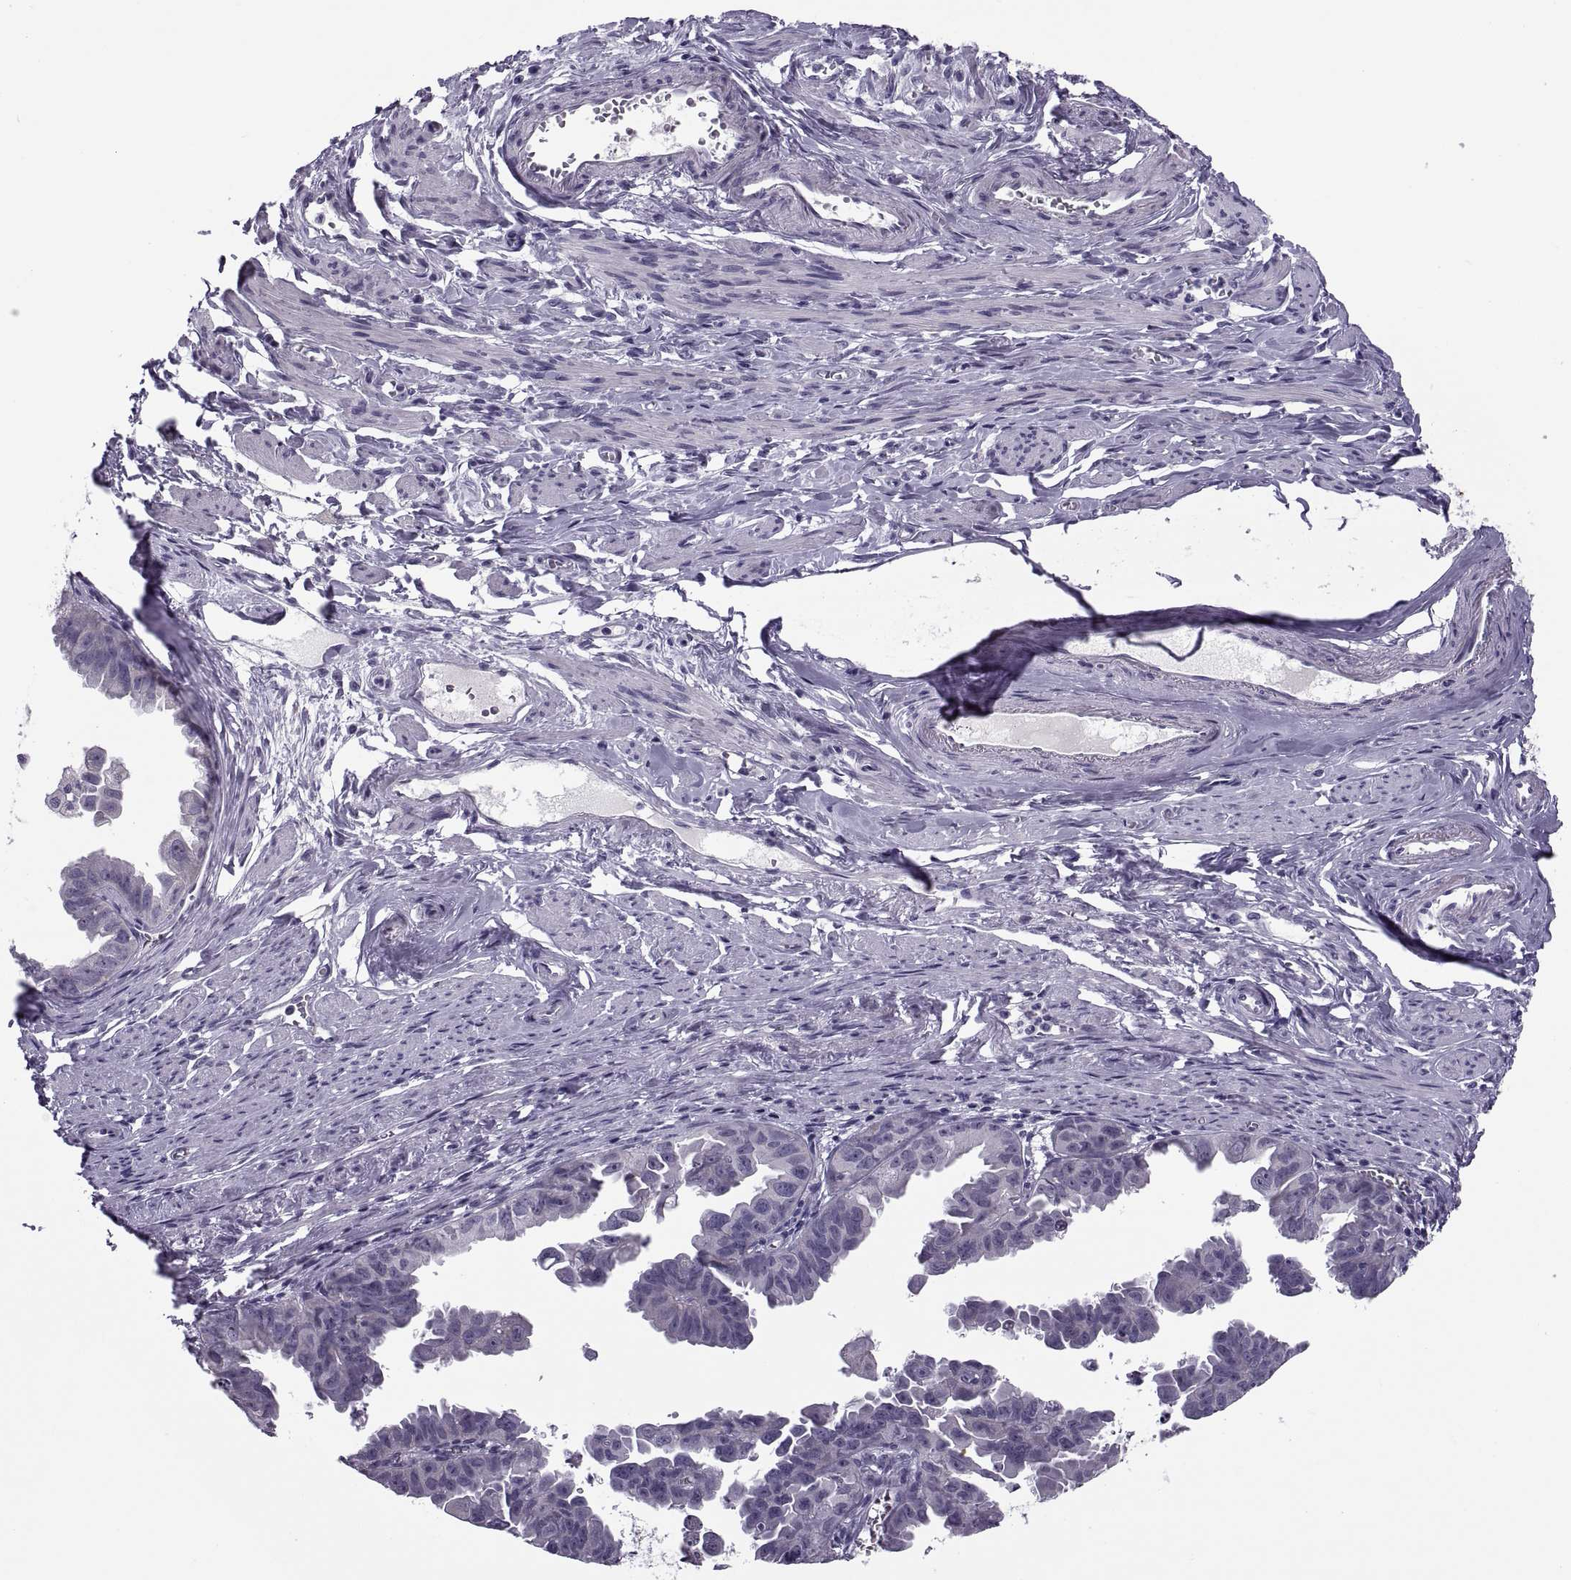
{"staining": {"intensity": "negative", "quantity": "none", "location": "none"}, "tissue": "ovarian cancer", "cell_type": "Tumor cells", "image_type": "cancer", "snomed": [{"axis": "morphology", "description": "Carcinoma, endometroid"}, {"axis": "topography", "description": "Ovary"}], "caption": "Tumor cells are negative for protein expression in human endometroid carcinoma (ovarian).", "gene": "MAGEB1", "patient": {"sex": "female", "age": 85}}